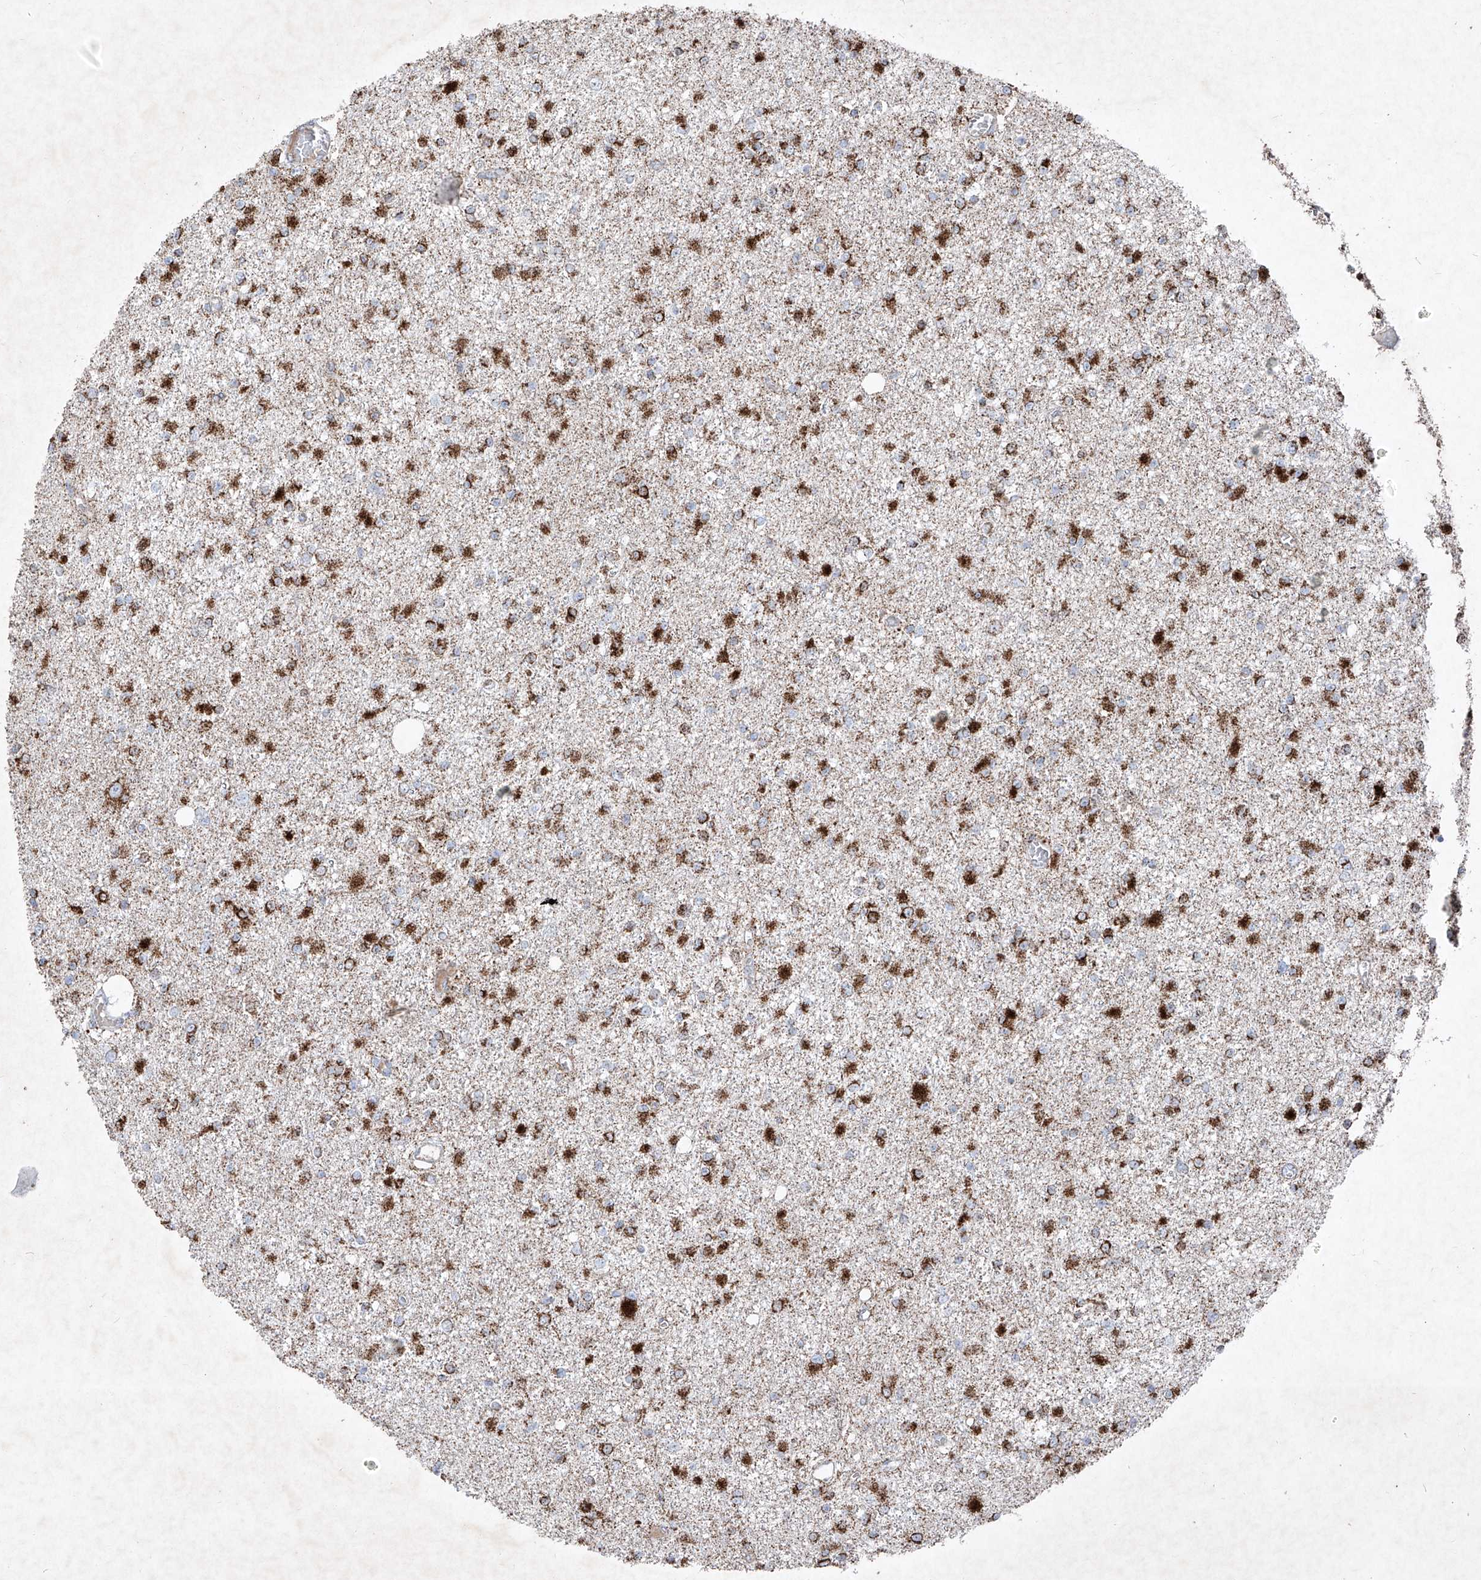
{"staining": {"intensity": "strong", "quantity": "25%-75%", "location": "cytoplasmic/membranous"}, "tissue": "glioma", "cell_type": "Tumor cells", "image_type": "cancer", "snomed": [{"axis": "morphology", "description": "Glioma, malignant, Low grade"}, {"axis": "topography", "description": "Brain"}], "caption": "Tumor cells demonstrate high levels of strong cytoplasmic/membranous staining in approximately 25%-75% of cells in human glioma.", "gene": "ABCD3", "patient": {"sex": "female", "age": 22}}